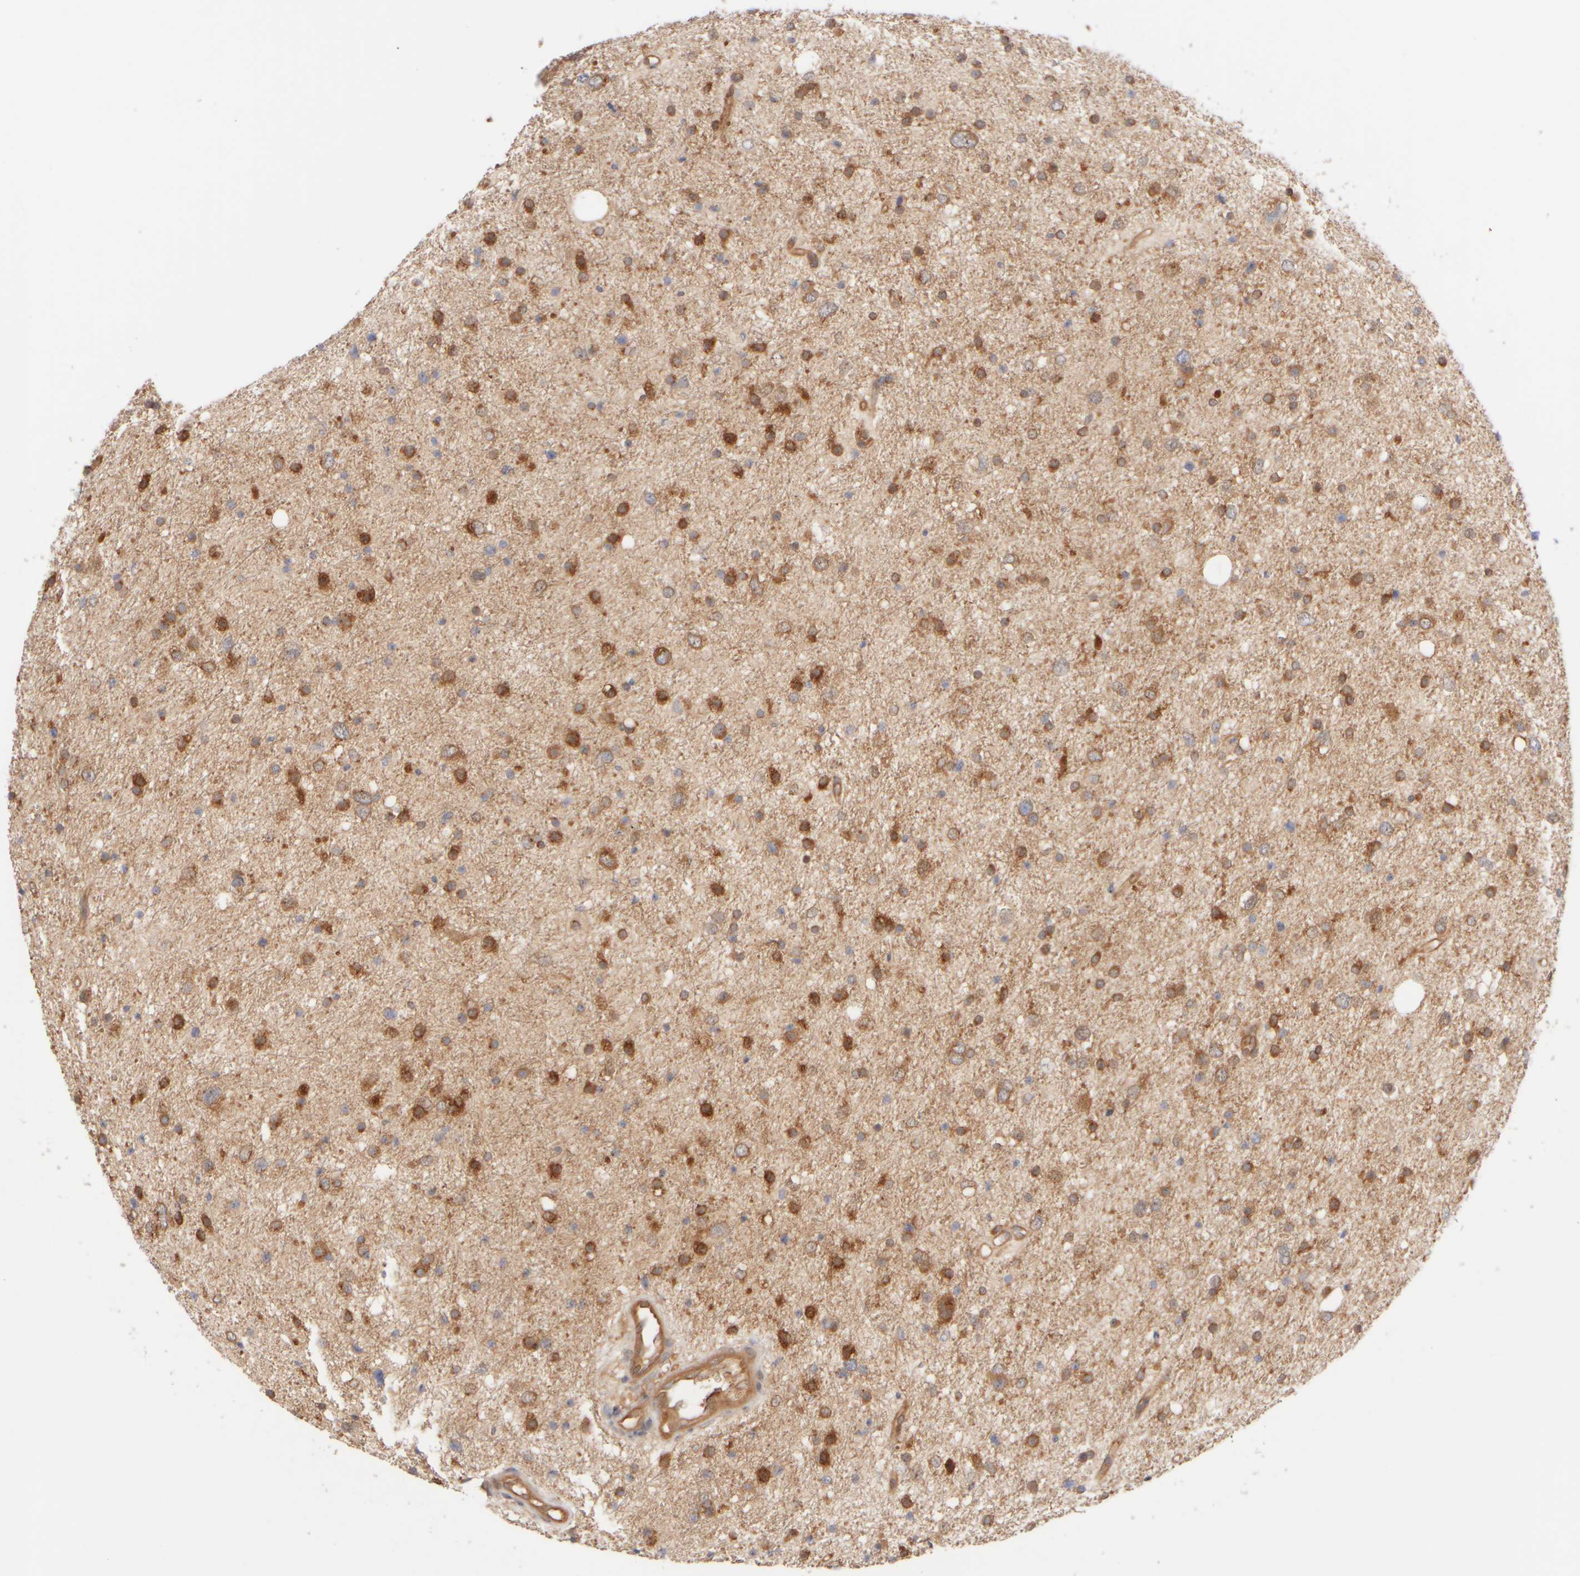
{"staining": {"intensity": "strong", "quantity": "25%-75%", "location": "cytoplasmic/membranous"}, "tissue": "glioma", "cell_type": "Tumor cells", "image_type": "cancer", "snomed": [{"axis": "morphology", "description": "Glioma, malignant, Low grade"}, {"axis": "topography", "description": "Brain"}], "caption": "Approximately 25%-75% of tumor cells in human malignant glioma (low-grade) display strong cytoplasmic/membranous protein expression as visualized by brown immunohistochemical staining.", "gene": "RABEP1", "patient": {"sex": "female", "age": 37}}